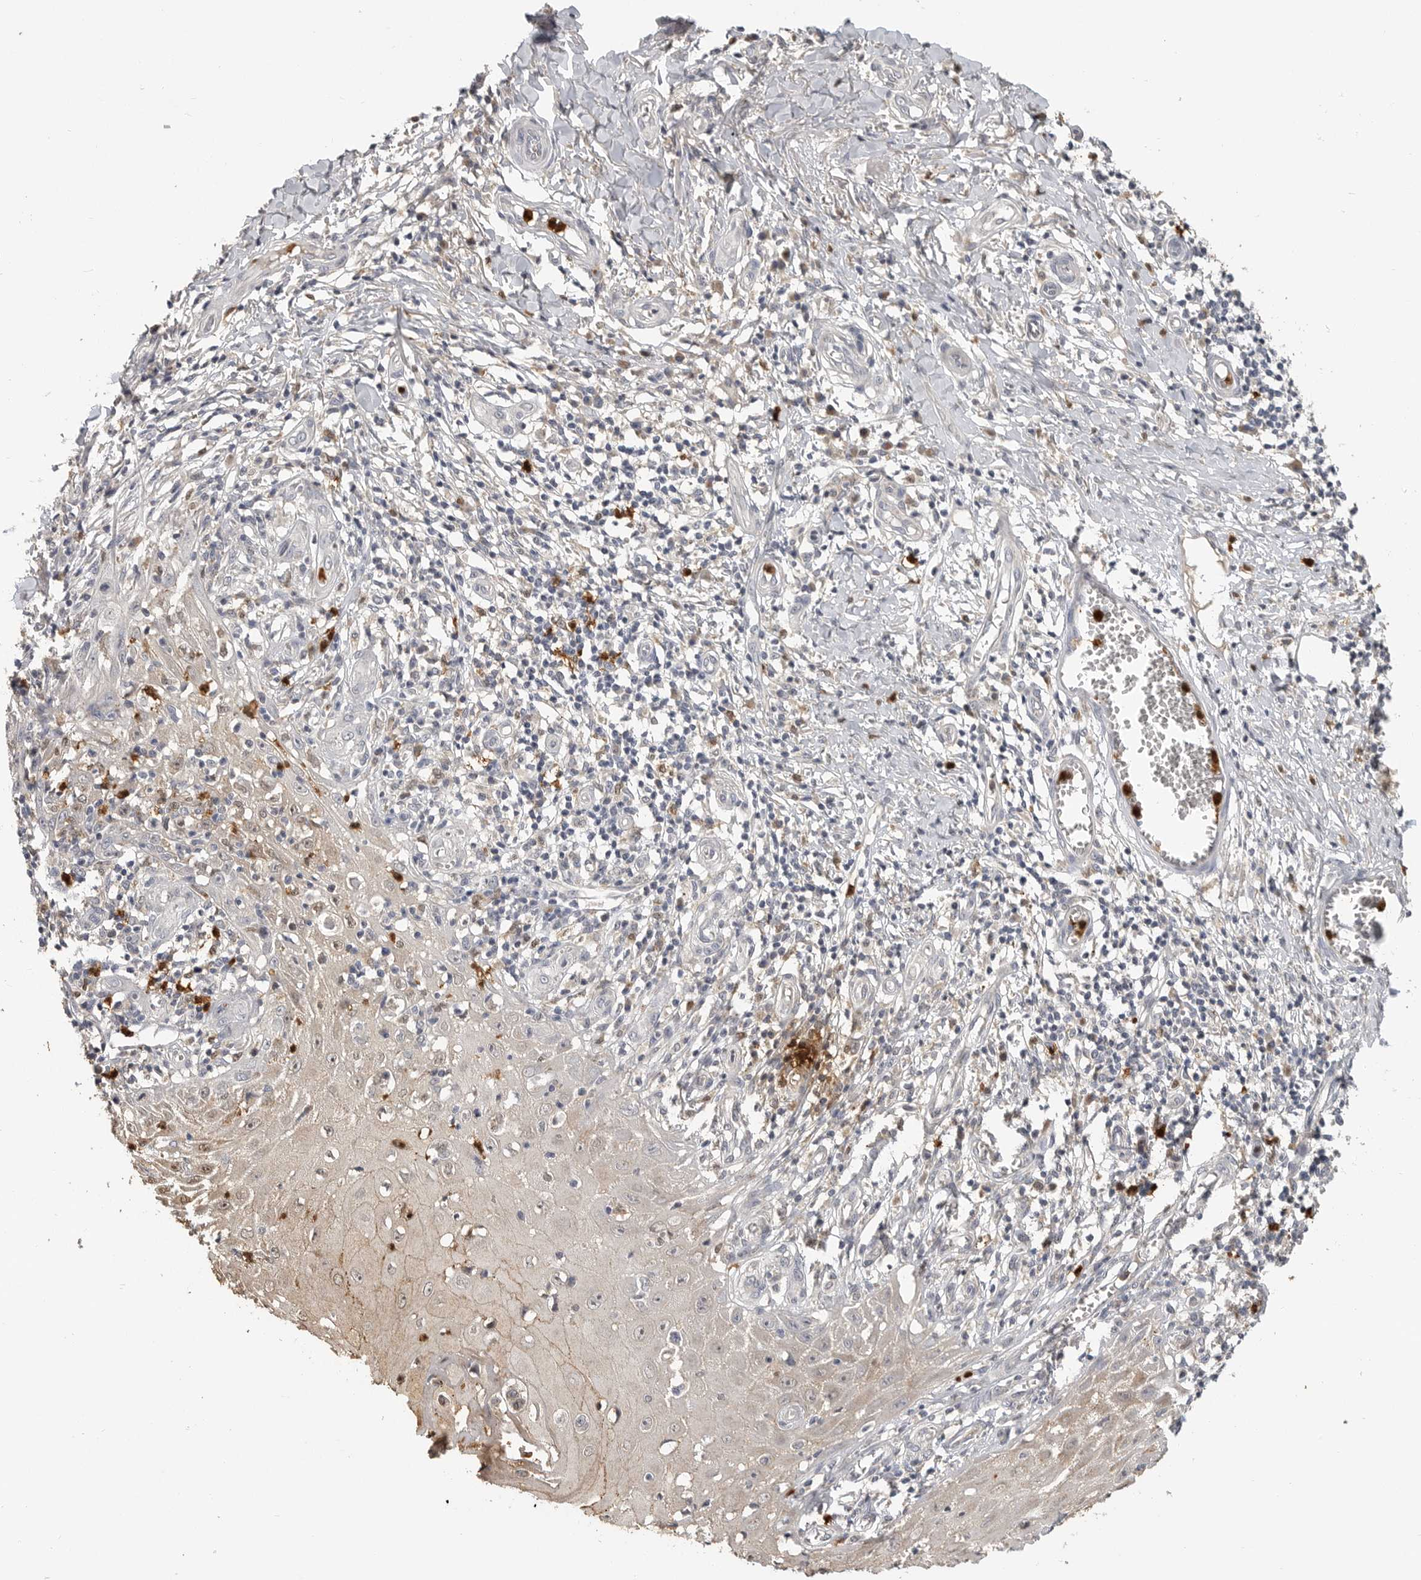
{"staining": {"intensity": "weak", "quantity": ">75%", "location": "cytoplasmic/membranous"}, "tissue": "skin cancer", "cell_type": "Tumor cells", "image_type": "cancer", "snomed": [{"axis": "morphology", "description": "Squamous cell carcinoma, NOS"}, {"axis": "topography", "description": "Skin"}], "caption": "Protein expression by immunohistochemistry (IHC) exhibits weak cytoplasmic/membranous expression in about >75% of tumor cells in squamous cell carcinoma (skin).", "gene": "LTBR", "patient": {"sex": "female", "age": 73}}